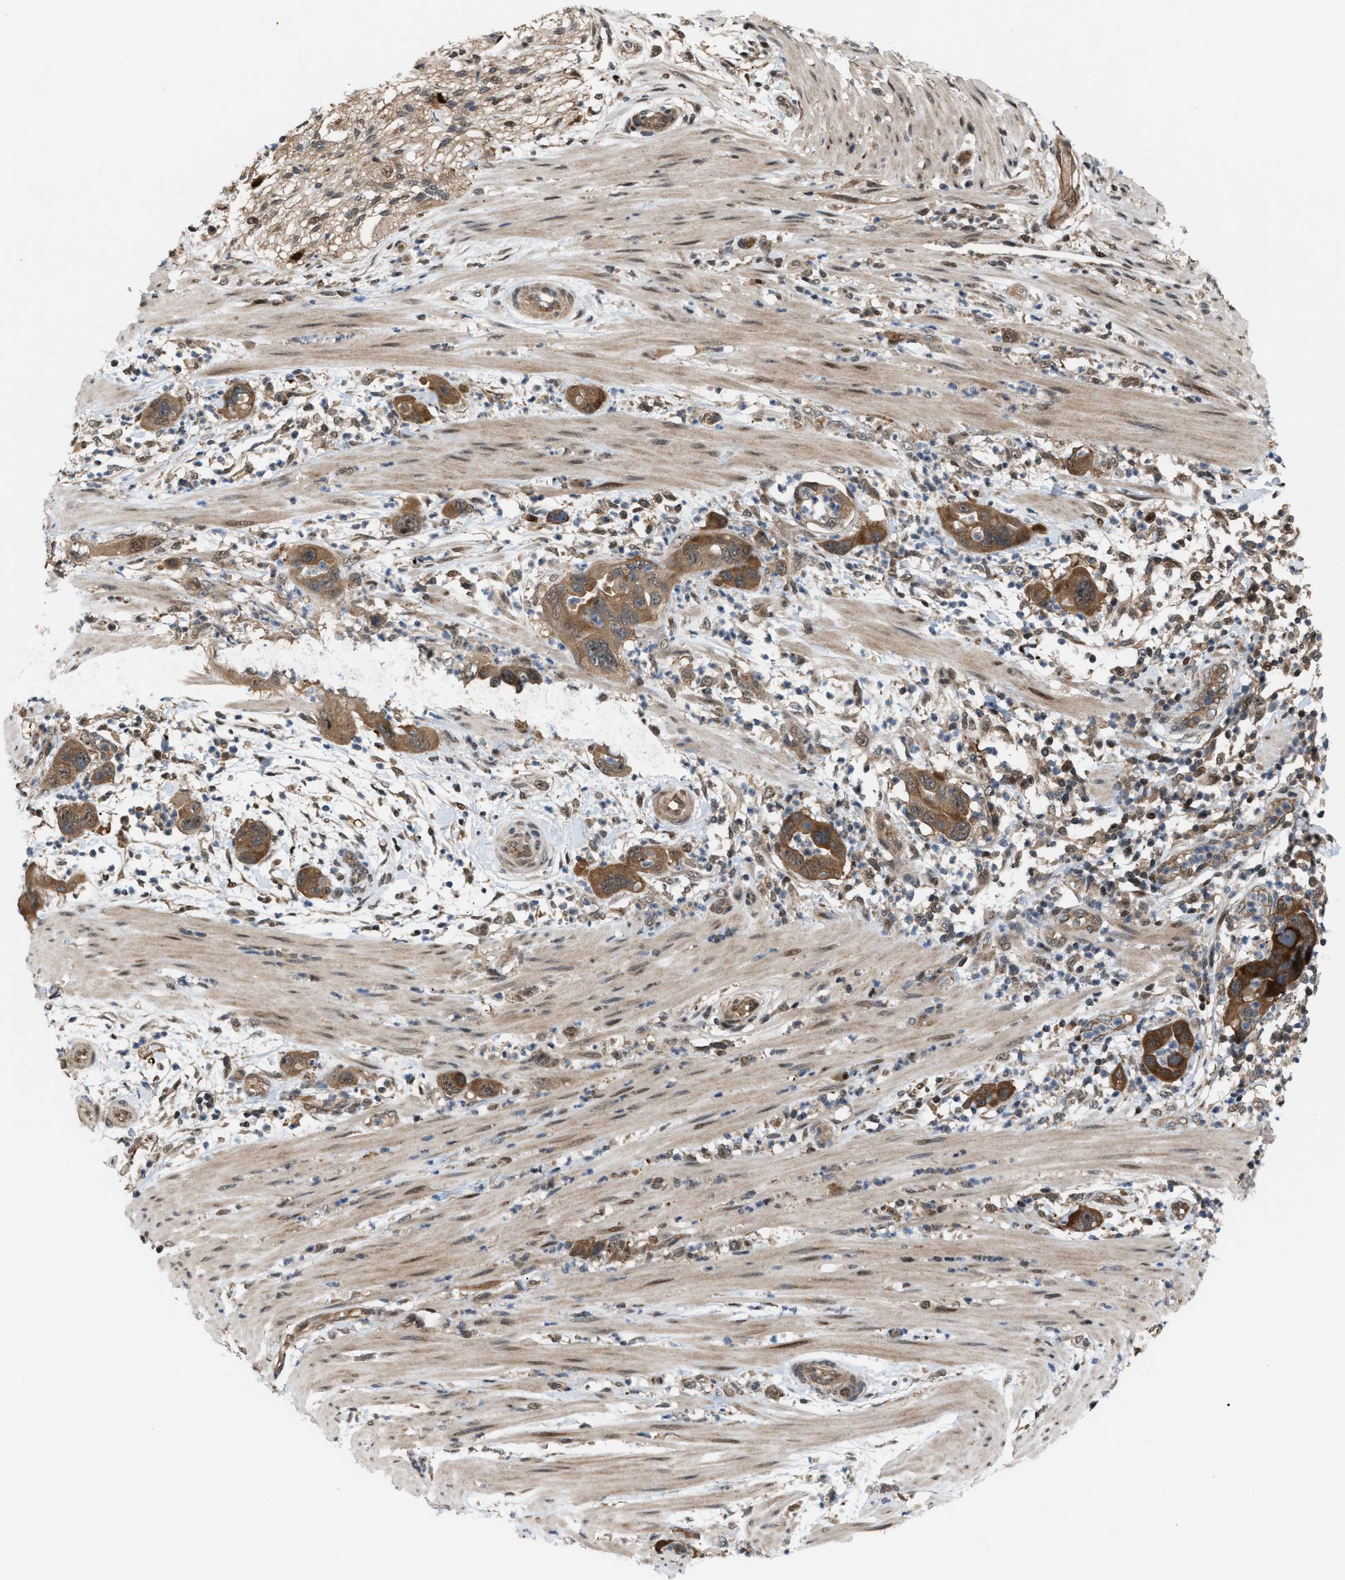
{"staining": {"intensity": "moderate", "quantity": ">75%", "location": "cytoplasmic/membranous,nuclear"}, "tissue": "pancreatic cancer", "cell_type": "Tumor cells", "image_type": "cancer", "snomed": [{"axis": "morphology", "description": "Adenocarcinoma, NOS"}, {"axis": "topography", "description": "Pancreas"}], "caption": "Immunohistochemistry of pancreatic cancer (adenocarcinoma) displays medium levels of moderate cytoplasmic/membranous and nuclear expression in approximately >75% of tumor cells.", "gene": "RFFL", "patient": {"sex": "female", "age": 71}}